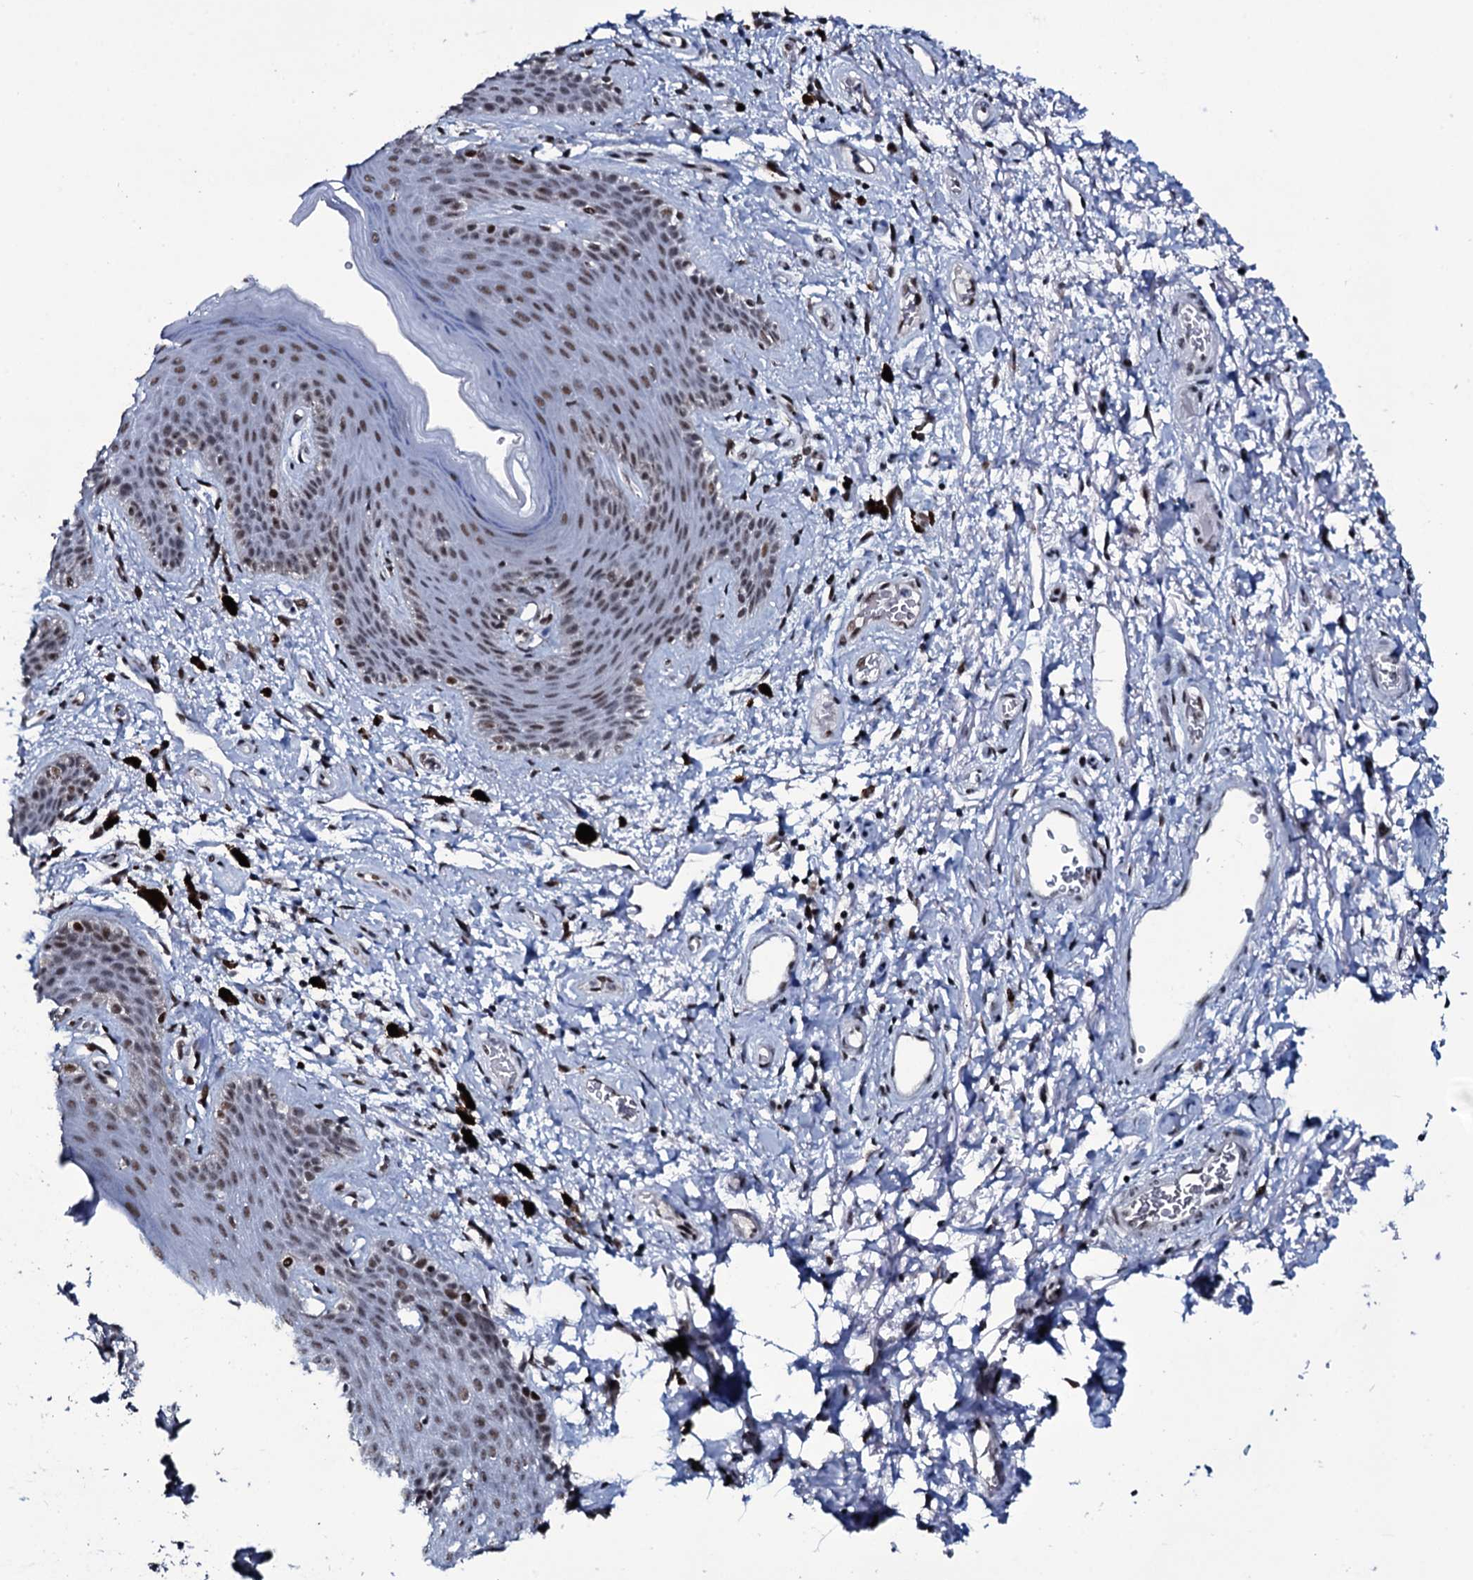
{"staining": {"intensity": "moderate", "quantity": ">75%", "location": "nuclear"}, "tissue": "skin", "cell_type": "Epidermal cells", "image_type": "normal", "snomed": [{"axis": "morphology", "description": "Normal tissue, NOS"}, {"axis": "topography", "description": "Anal"}], "caption": "A histopathology image showing moderate nuclear positivity in about >75% of epidermal cells in normal skin, as visualized by brown immunohistochemical staining.", "gene": "ZMIZ2", "patient": {"sex": "female", "age": 46}}